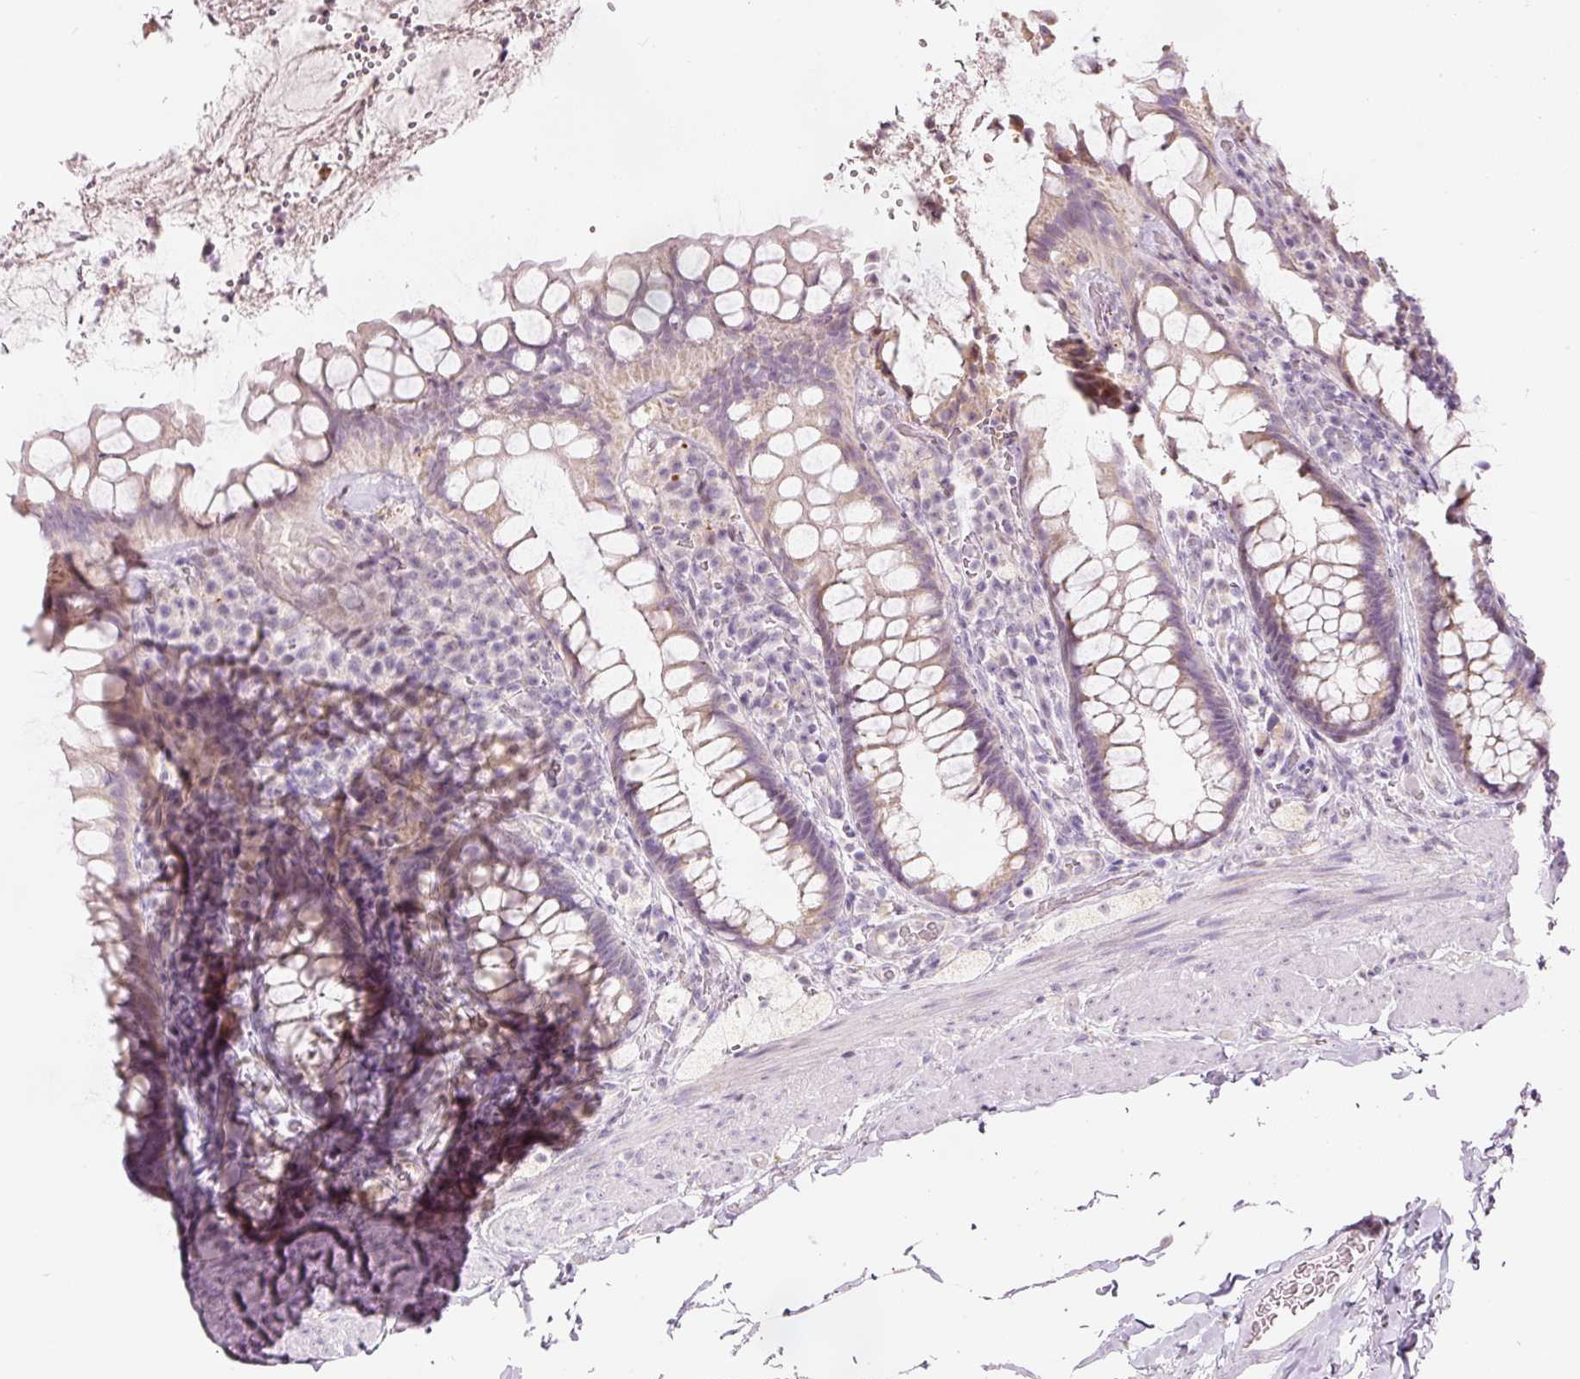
{"staining": {"intensity": "weak", "quantity": "25%-75%", "location": "cytoplasmic/membranous"}, "tissue": "rectum", "cell_type": "Glandular cells", "image_type": "normal", "snomed": [{"axis": "morphology", "description": "Normal tissue, NOS"}, {"axis": "topography", "description": "Rectum"}], "caption": "Normal rectum shows weak cytoplasmic/membranous staining in about 25%-75% of glandular cells The staining was performed using DAB (3,3'-diaminobenzidine) to visualize the protein expression in brown, while the nuclei were stained in blue with hematoxylin (Magnification: 20x)..", "gene": "RNF39", "patient": {"sex": "female", "age": 69}}